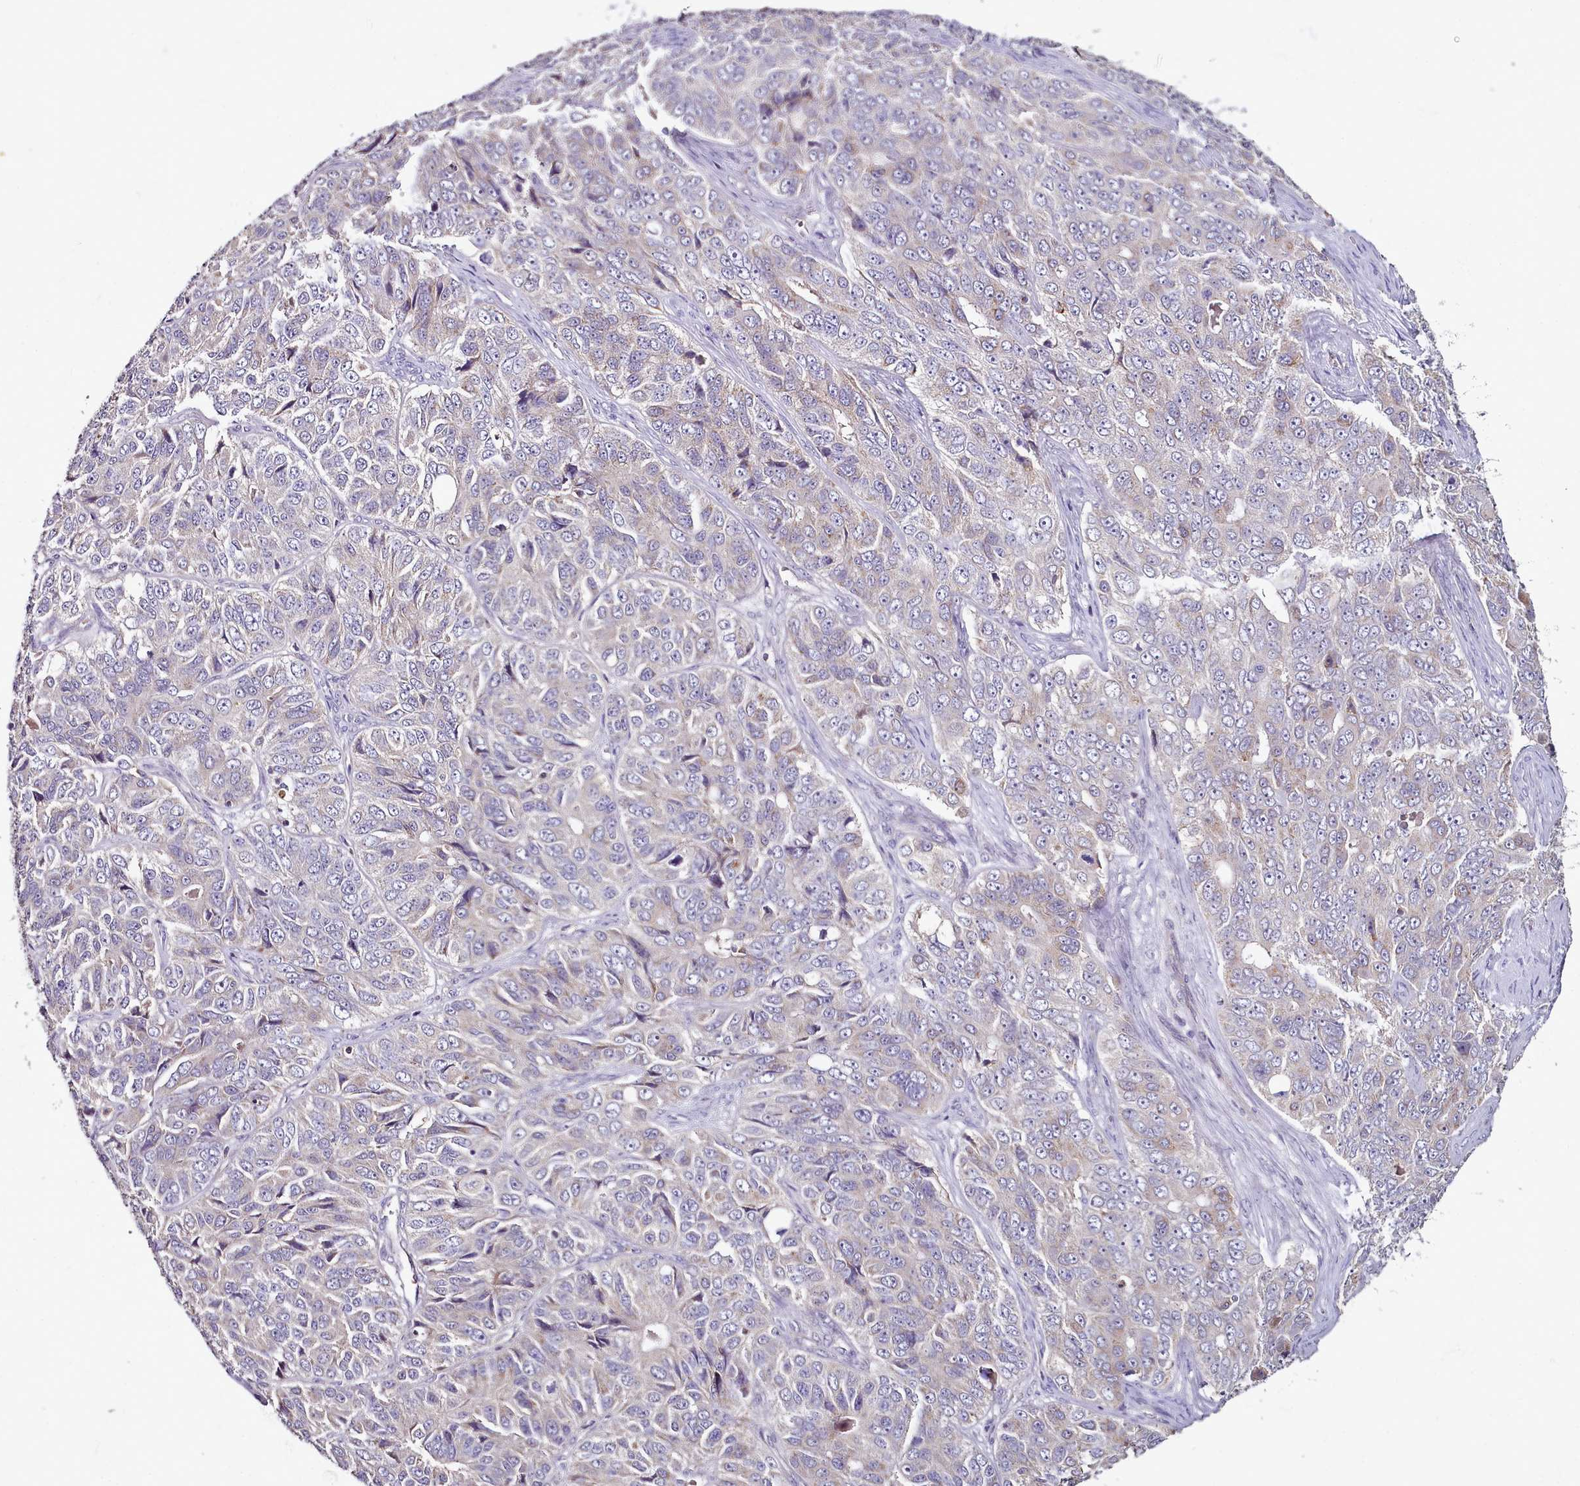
{"staining": {"intensity": "weak", "quantity": "<25%", "location": "cytoplasmic/membranous"}, "tissue": "ovarian cancer", "cell_type": "Tumor cells", "image_type": "cancer", "snomed": [{"axis": "morphology", "description": "Carcinoma, endometroid"}, {"axis": "topography", "description": "Ovary"}], "caption": "IHC histopathology image of human ovarian cancer (endometroid carcinoma) stained for a protein (brown), which exhibits no positivity in tumor cells. (DAB immunohistochemistry with hematoxylin counter stain).", "gene": "ACSS1", "patient": {"sex": "female", "age": 51}}